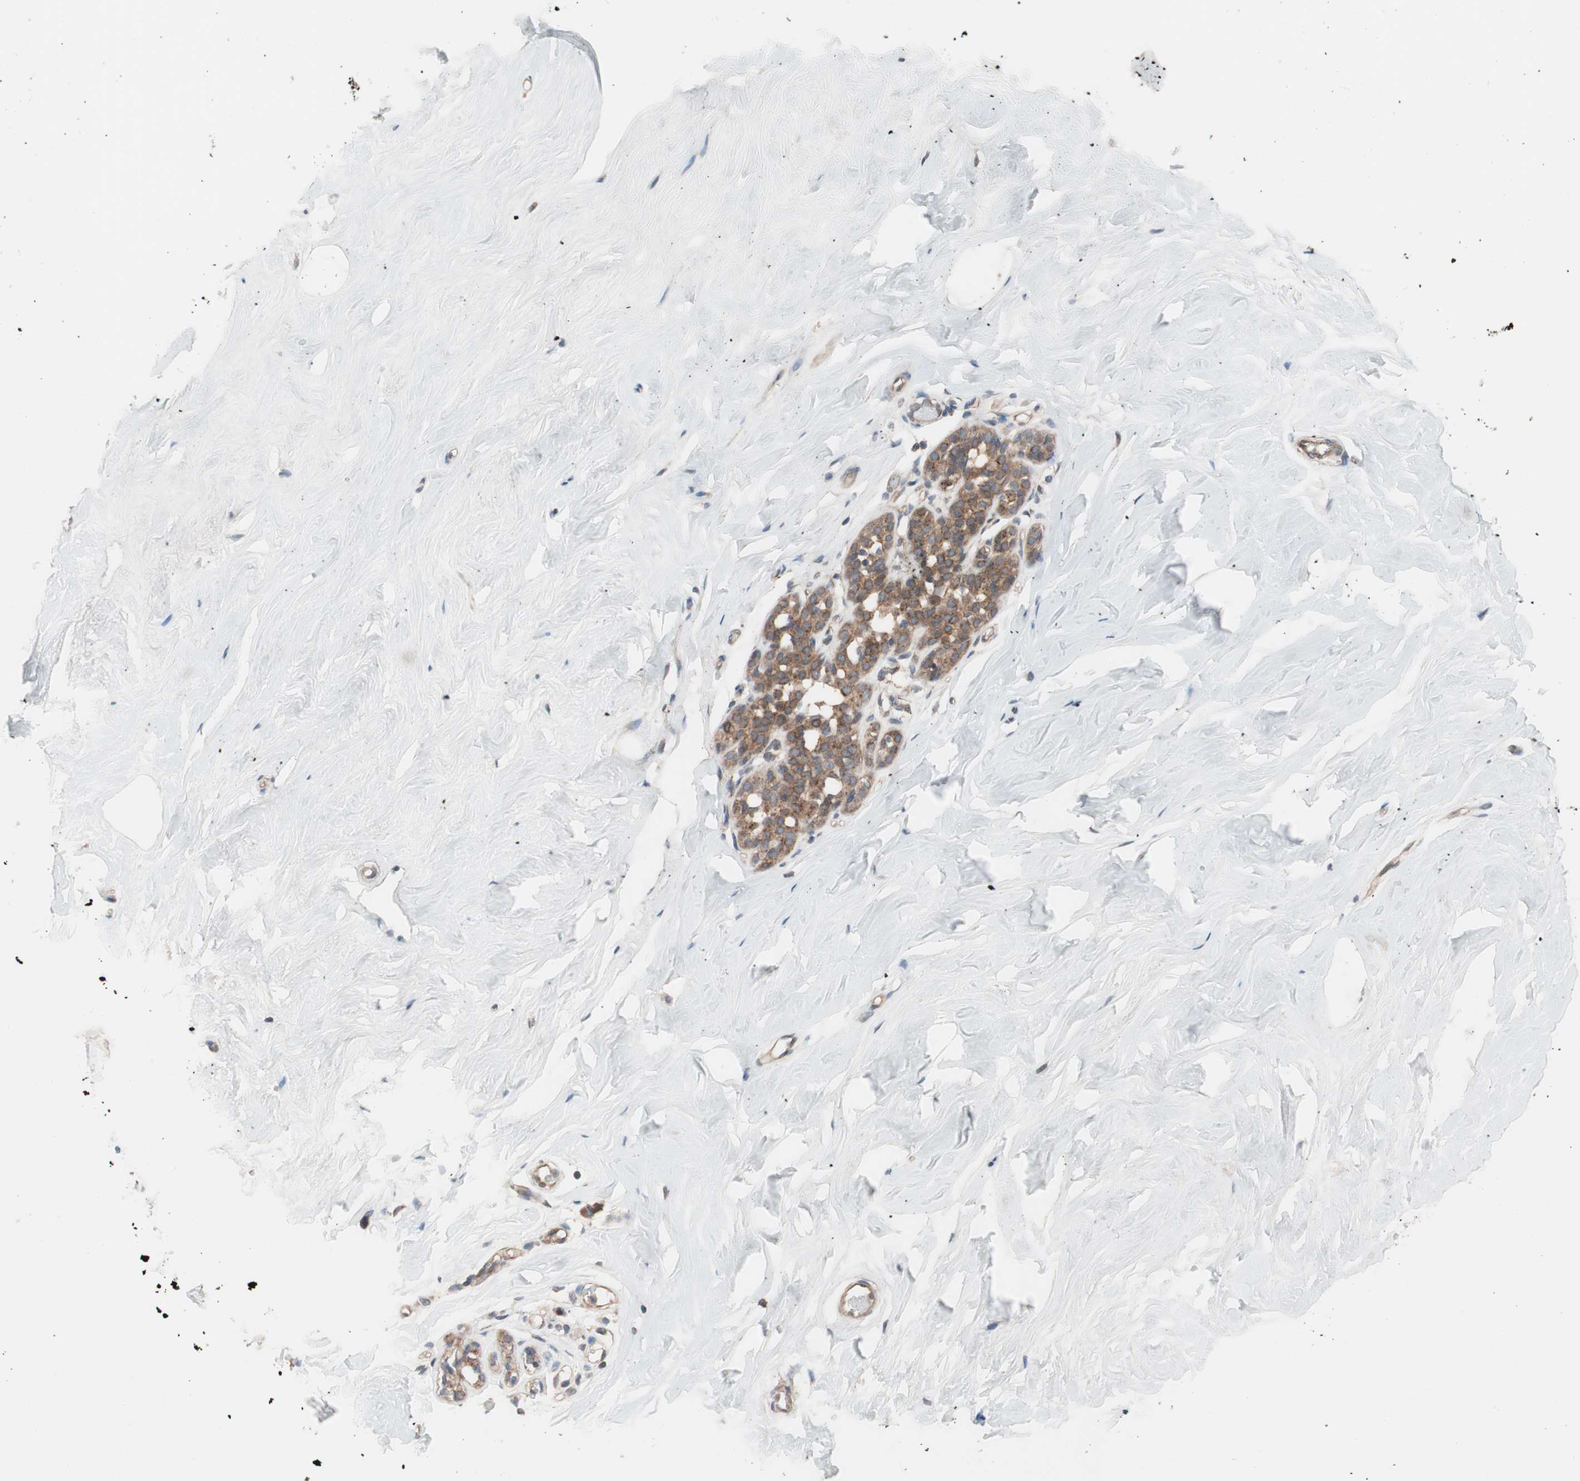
{"staining": {"intensity": "negative", "quantity": "none", "location": "none"}, "tissue": "breast", "cell_type": "Adipocytes", "image_type": "normal", "snomed": [{"axis": "morphology", "description": "Normal tissue, NOS"}, {"axis": "topography", "description": "Breast"}], "caption": "The micrograph displays no significant positivity in adipocytes of breast.", "gene": "SDC4", "patient": {"sex": "female", "age": 75}}